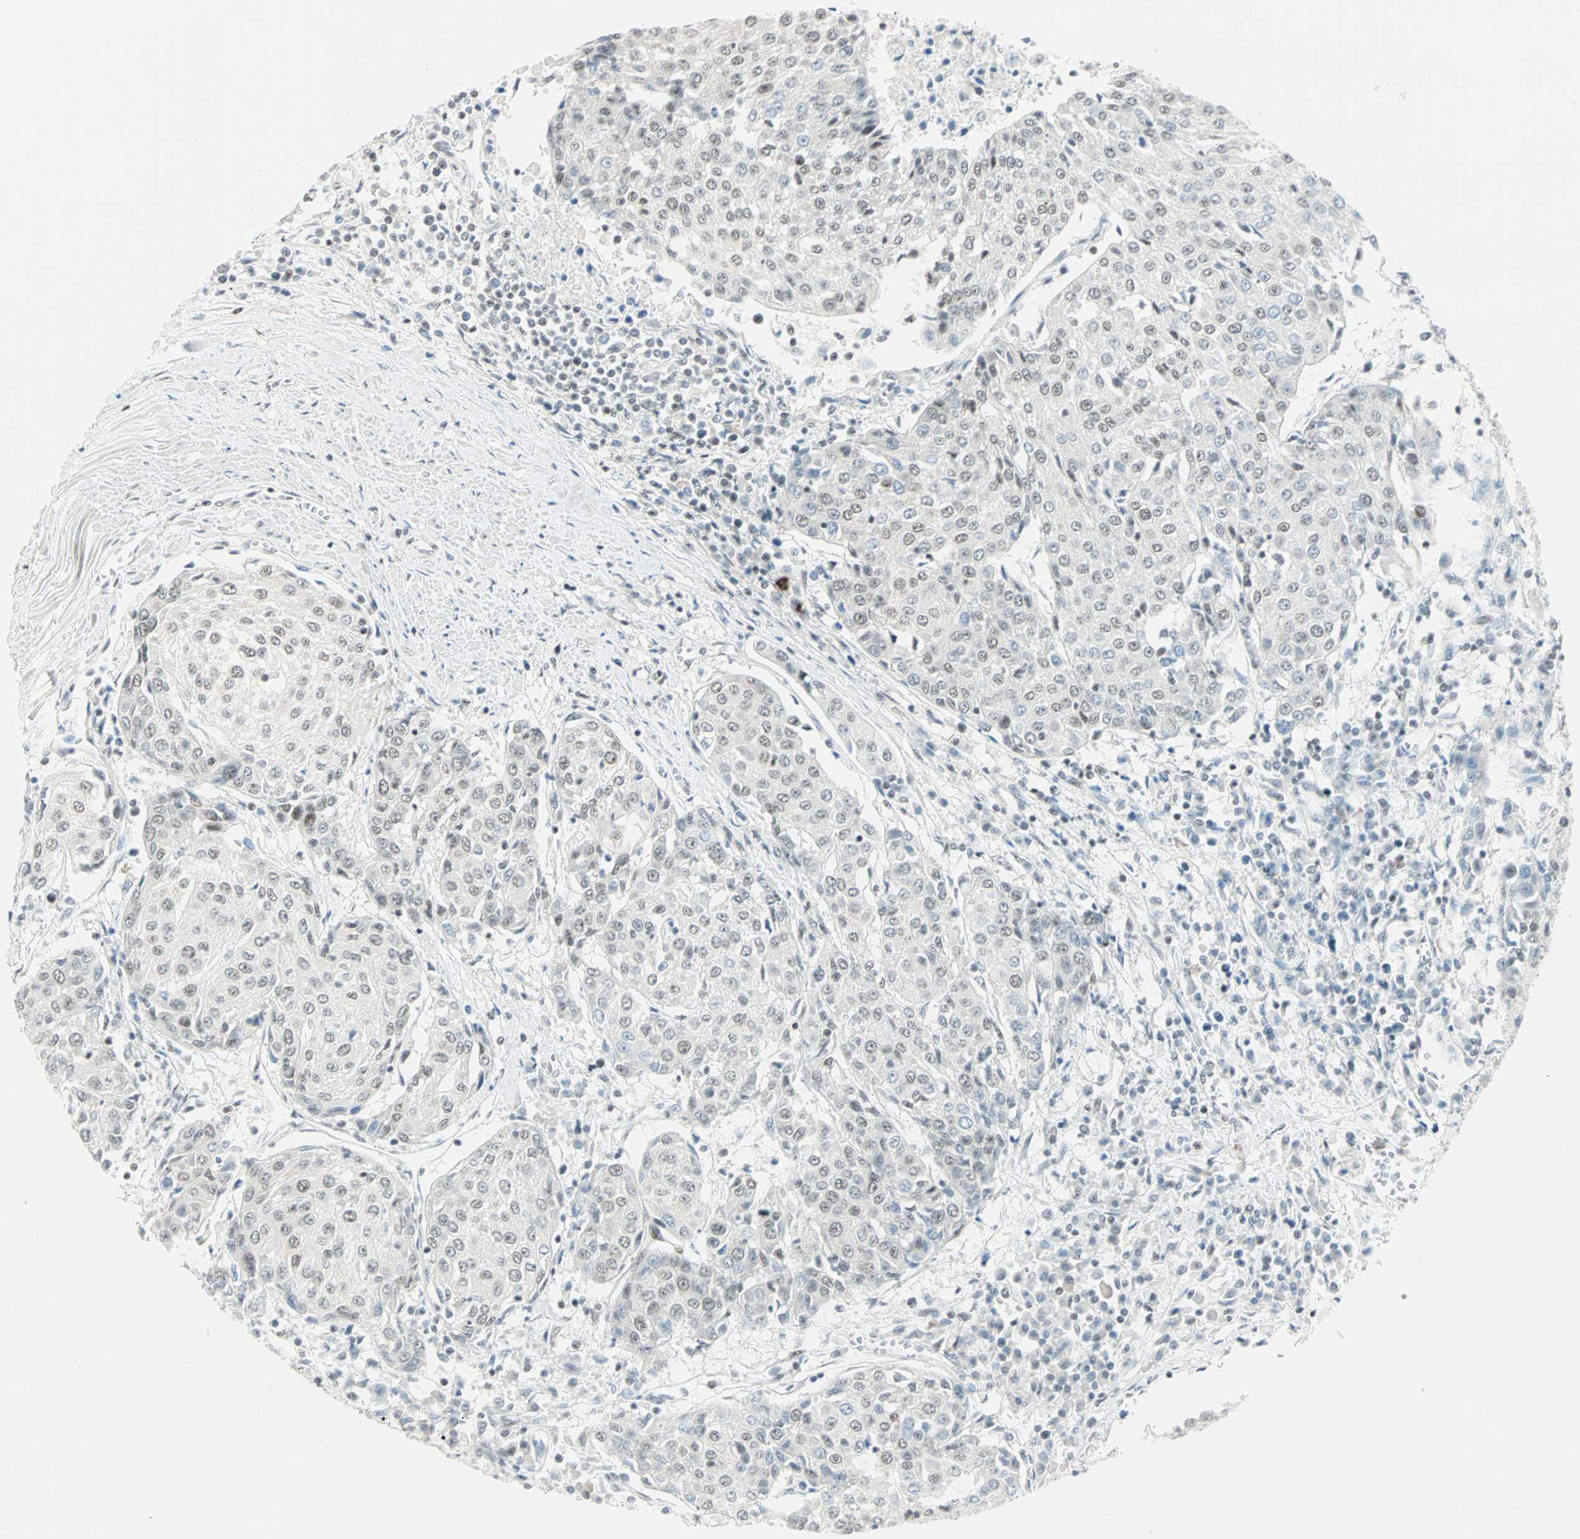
{"staining": {"intensity": "negative", "quantity": "none", "location": "none"}, "tissue": "urothelial cancer", "cell_type": "Tumor cells", "image_type": "cancer", "snomed": [{"axis": "morphology", "description": "Urothelial carcinoma, High grade"}, {"axis": "topography", "description": "Urinary bladder"}], "caption": "Micrograph shows no significant protein staining in tumor cells of urothelial cancer.", "gene": "PKNOX1", "patient": {"sex": "female", "age": 85}}